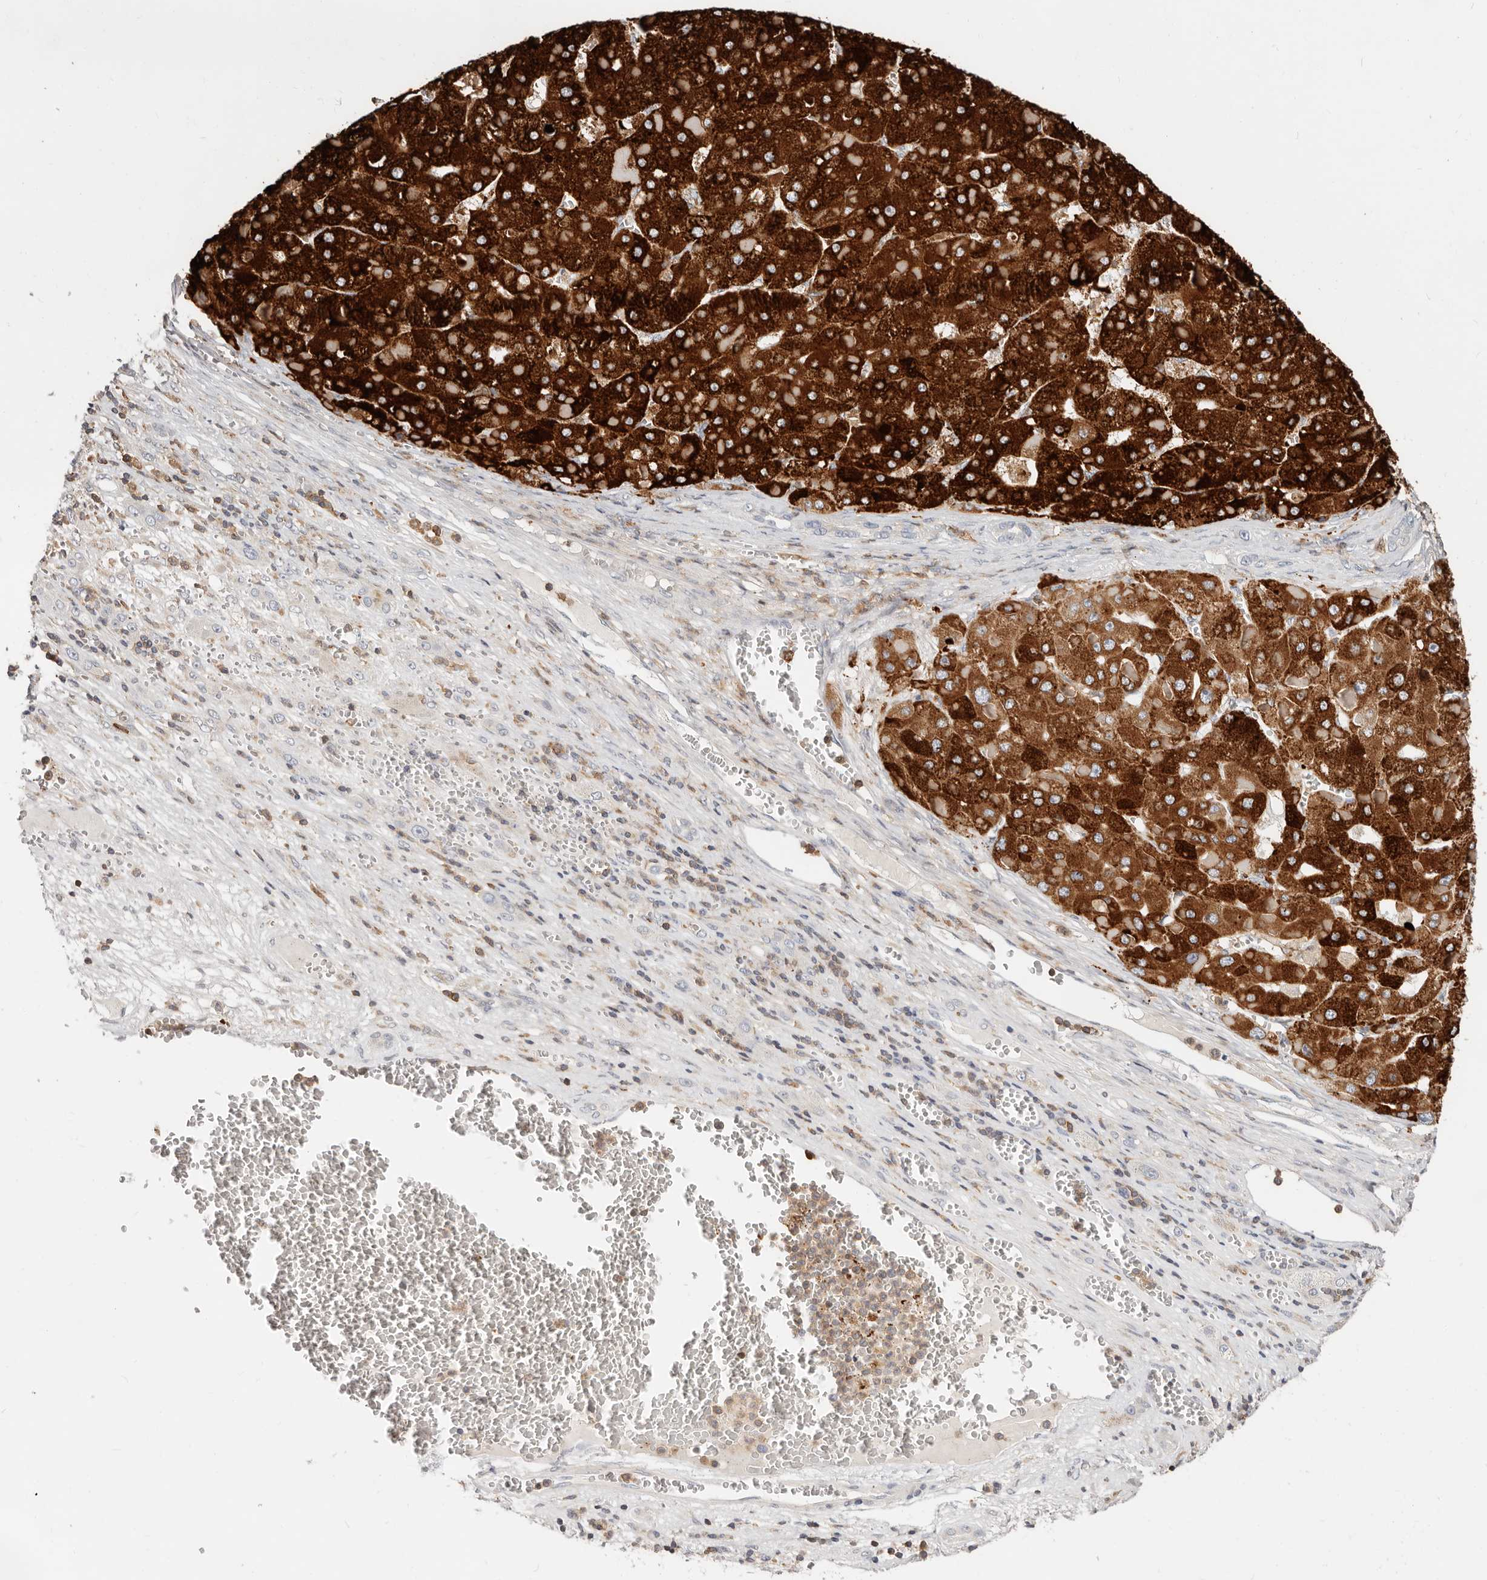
{"staining": {"intensity": "strong", "quantity": ">75%", "location": "cytoplasmic/membranous"}, "tissue": "liver cancer", "cell_type": "Tumor cells", "image_type": "cancer", "snomed": [{"axis": "morphology", "description": "Carcinoma, Hepatocellular, NOS"}, {"axis": "topography", "description": "Liver"}], "caption": "Immunohistochemical staining of liver cancer shows strong cytoplasmic/membranous protein positivity in about >75% of tumor cells.", "gene": "TMEM63B", "patient": {"sex": "female", "age": 73}}